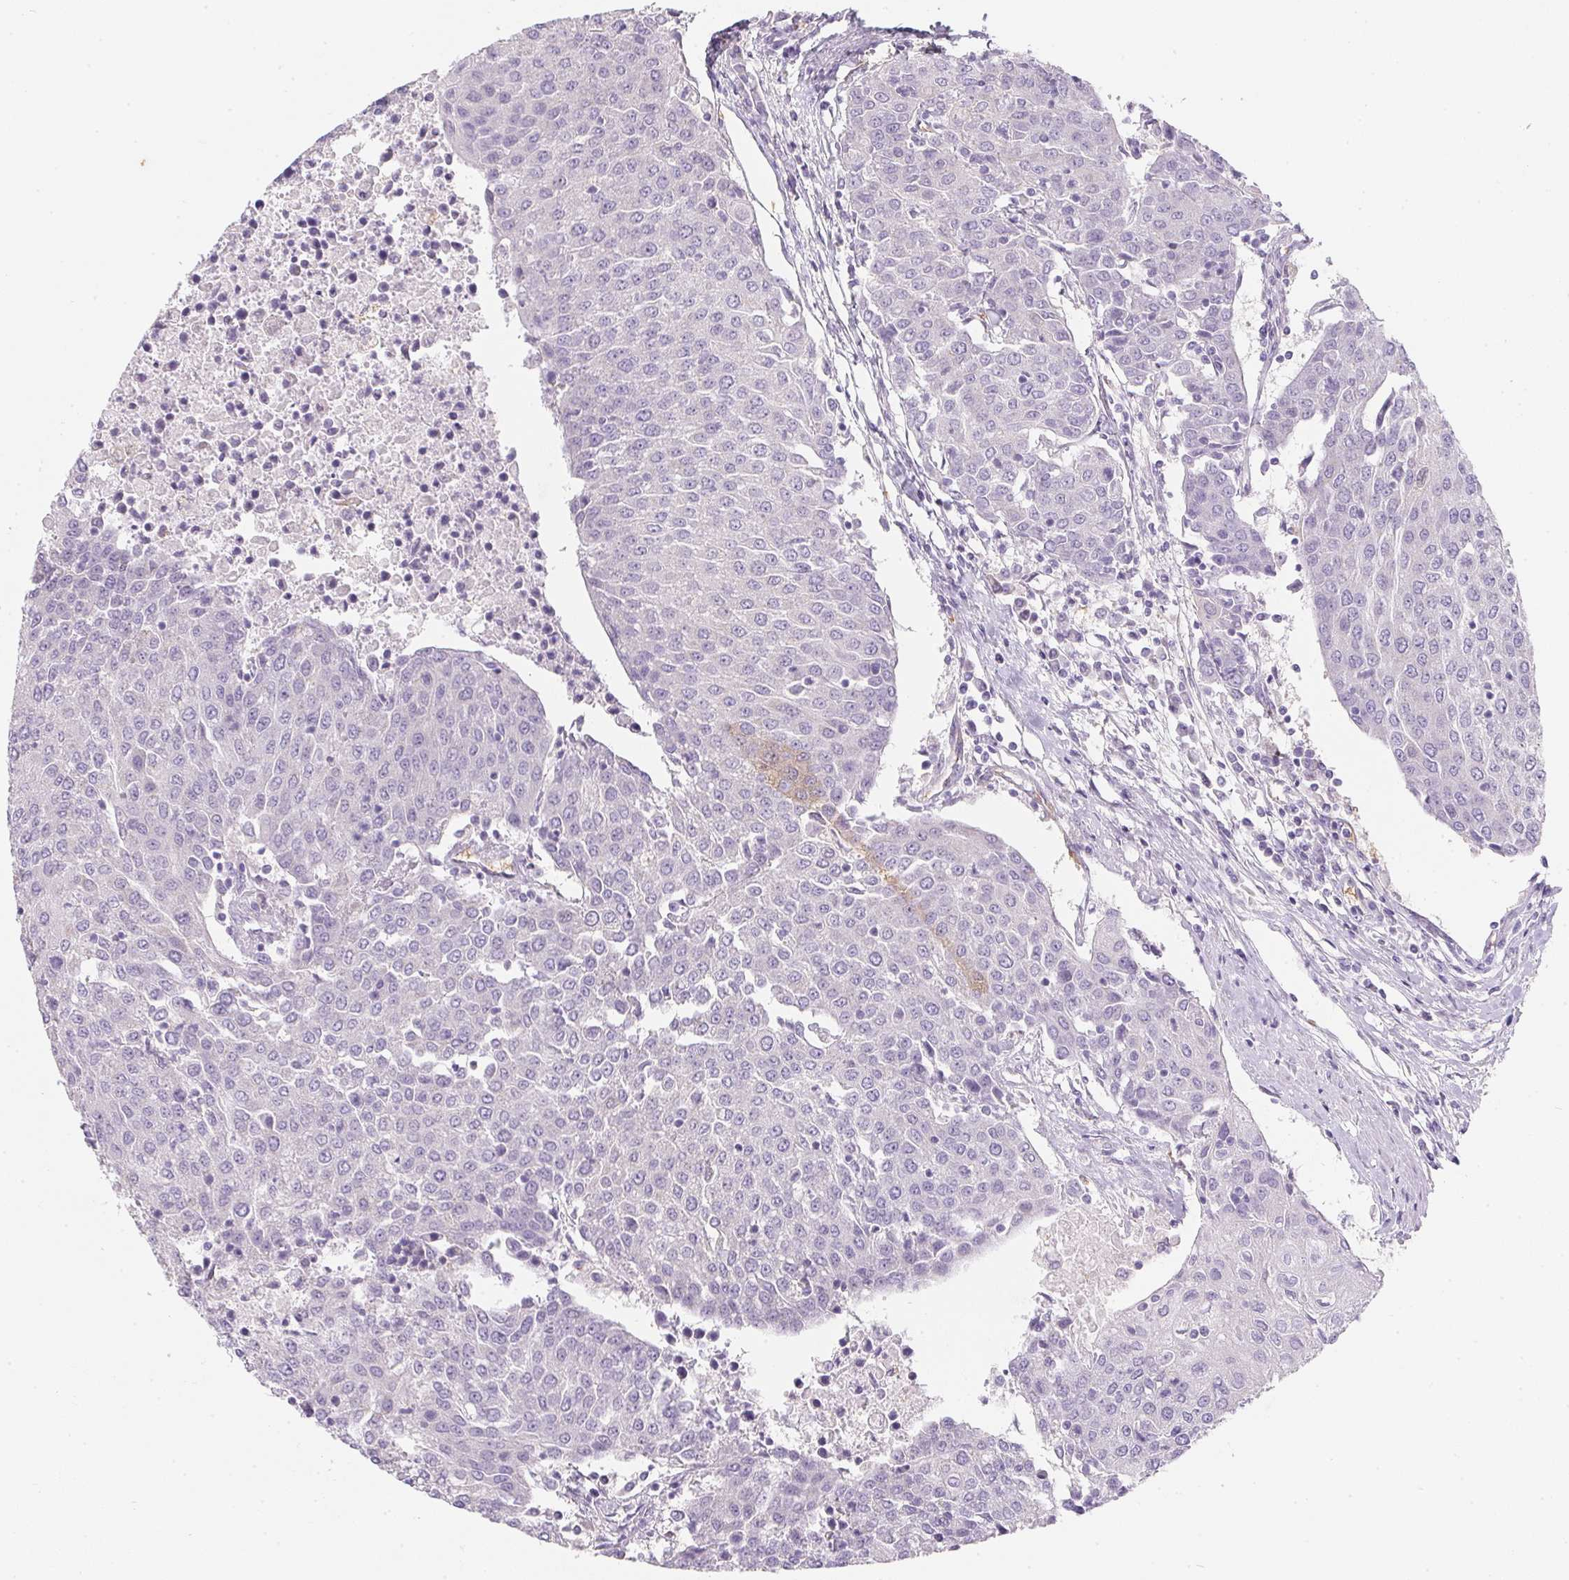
{"staining": {"intensity": "negative", "quantity": "none", "location": "none"}, "tissue": "urothelial cancer", "cell_type": "Tumor cells", "image_type": "cancer", "snomed": [{"axis": "morphology", "description": "Urothelial carcinoma, High grade"}, {"axis": "topography", "description": "Urinary bladder"}], "caption": "This histopathology image is of urothelial cancer stained with immunohistochemistry to label a protein in brown with the nuclei are counter-stained blue. There is no staining in tumor cells.", "gene": "DCD", "patient": {"sex": "female", "age": 85}}